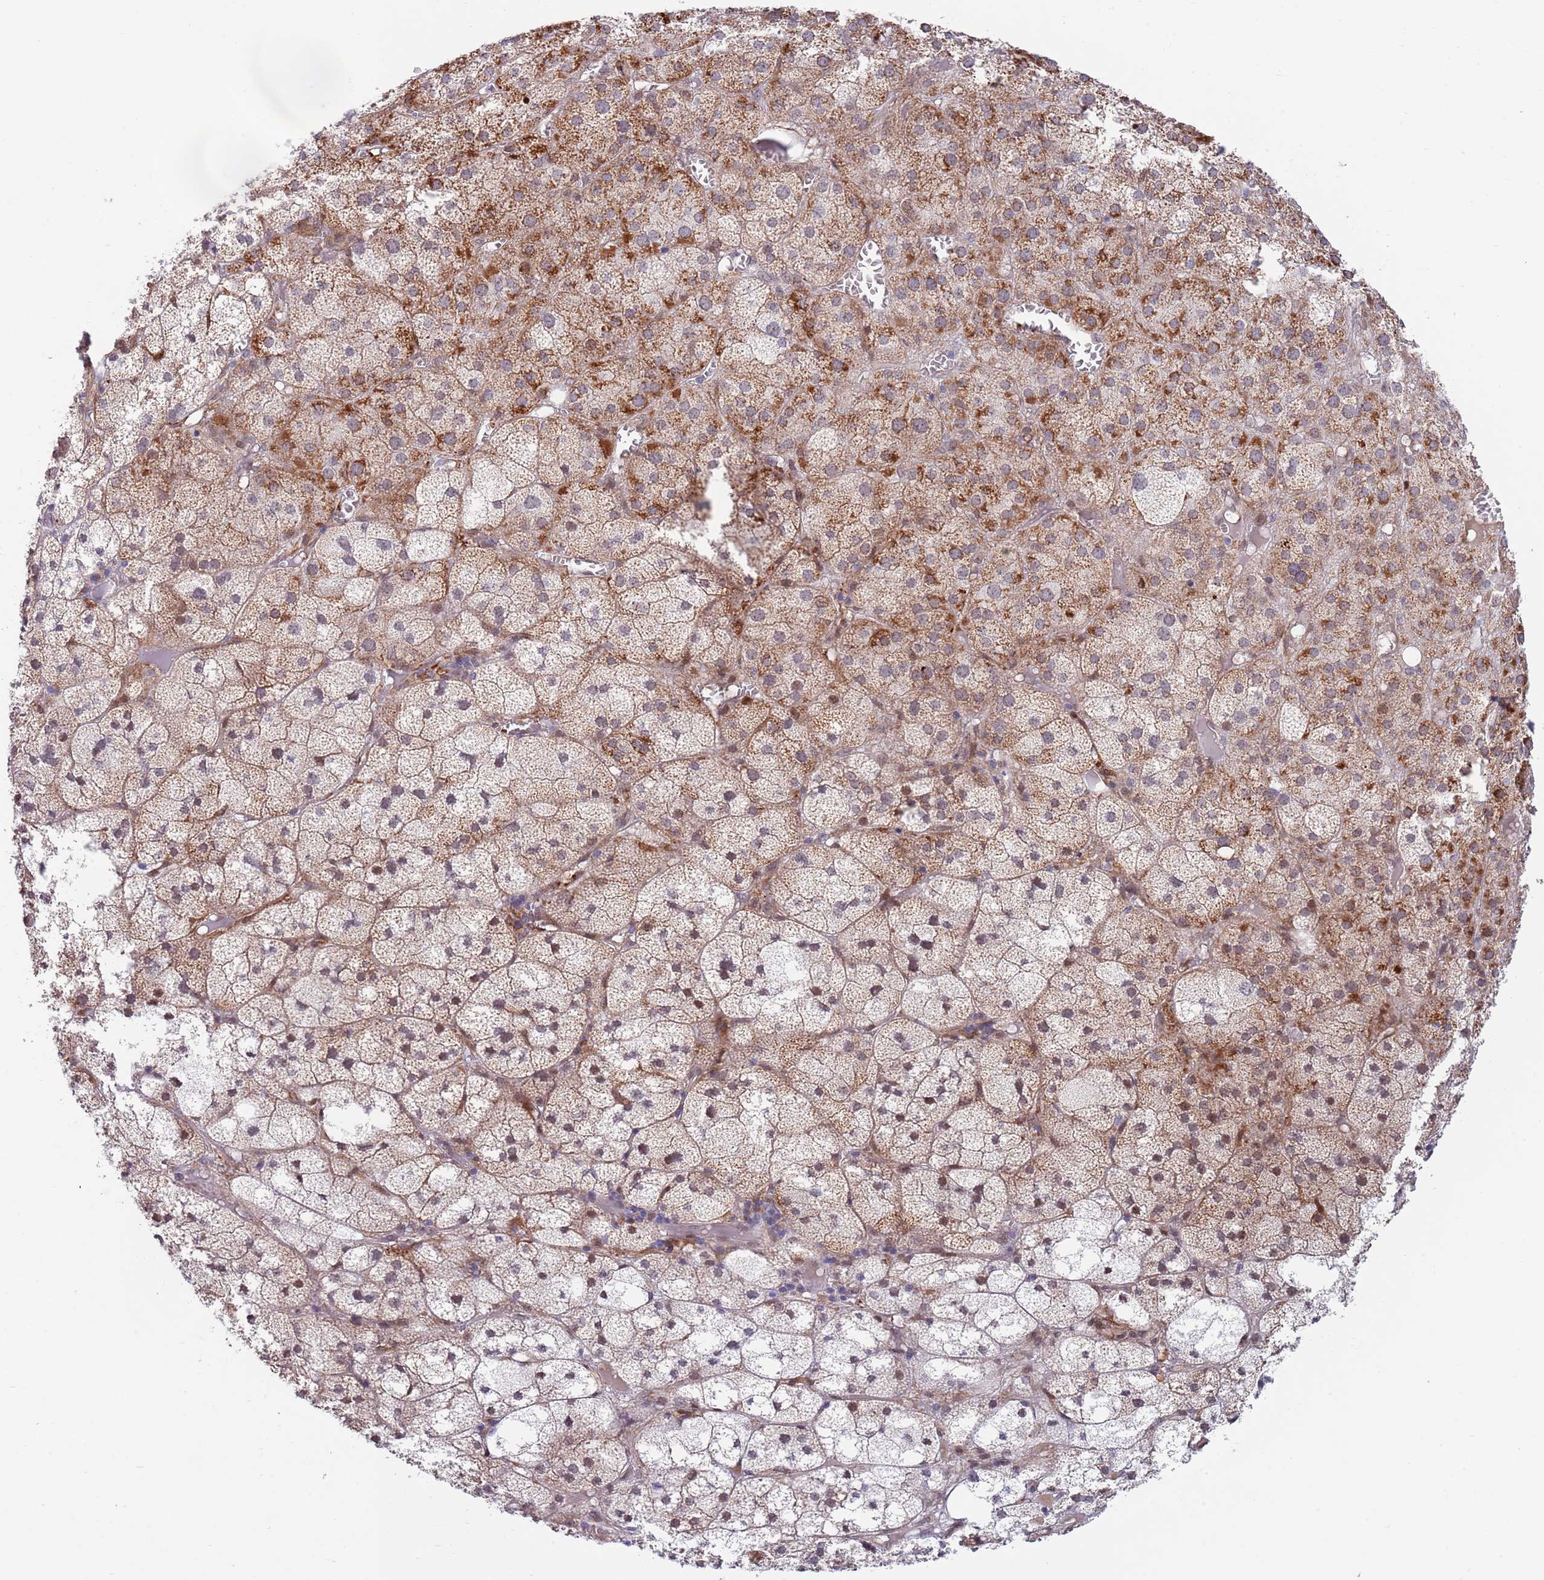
{"staining": {"intensity": "moderate", "quantity": "25%-75%", "location": "cytoplasmic/membranous,nuclear"}, "tissue": "adrenal gland", "cell_type": "Glandular cells", "image_type": "normal", "snomed": [{"axis": "morphology", "description": "Normal tissue, NOS"}, {"axis": "topography", "description": "Adrenal gland"}], "caption": "Immunohistochemistry of benign human adrenal gland reveals medium levels of moderate cytoplasmic/membranous,nuclear positivity in approximately 25%-75% of glandular cells.", "gene": "NLRP6", "patient": {"sex": "female", "age": 61}}